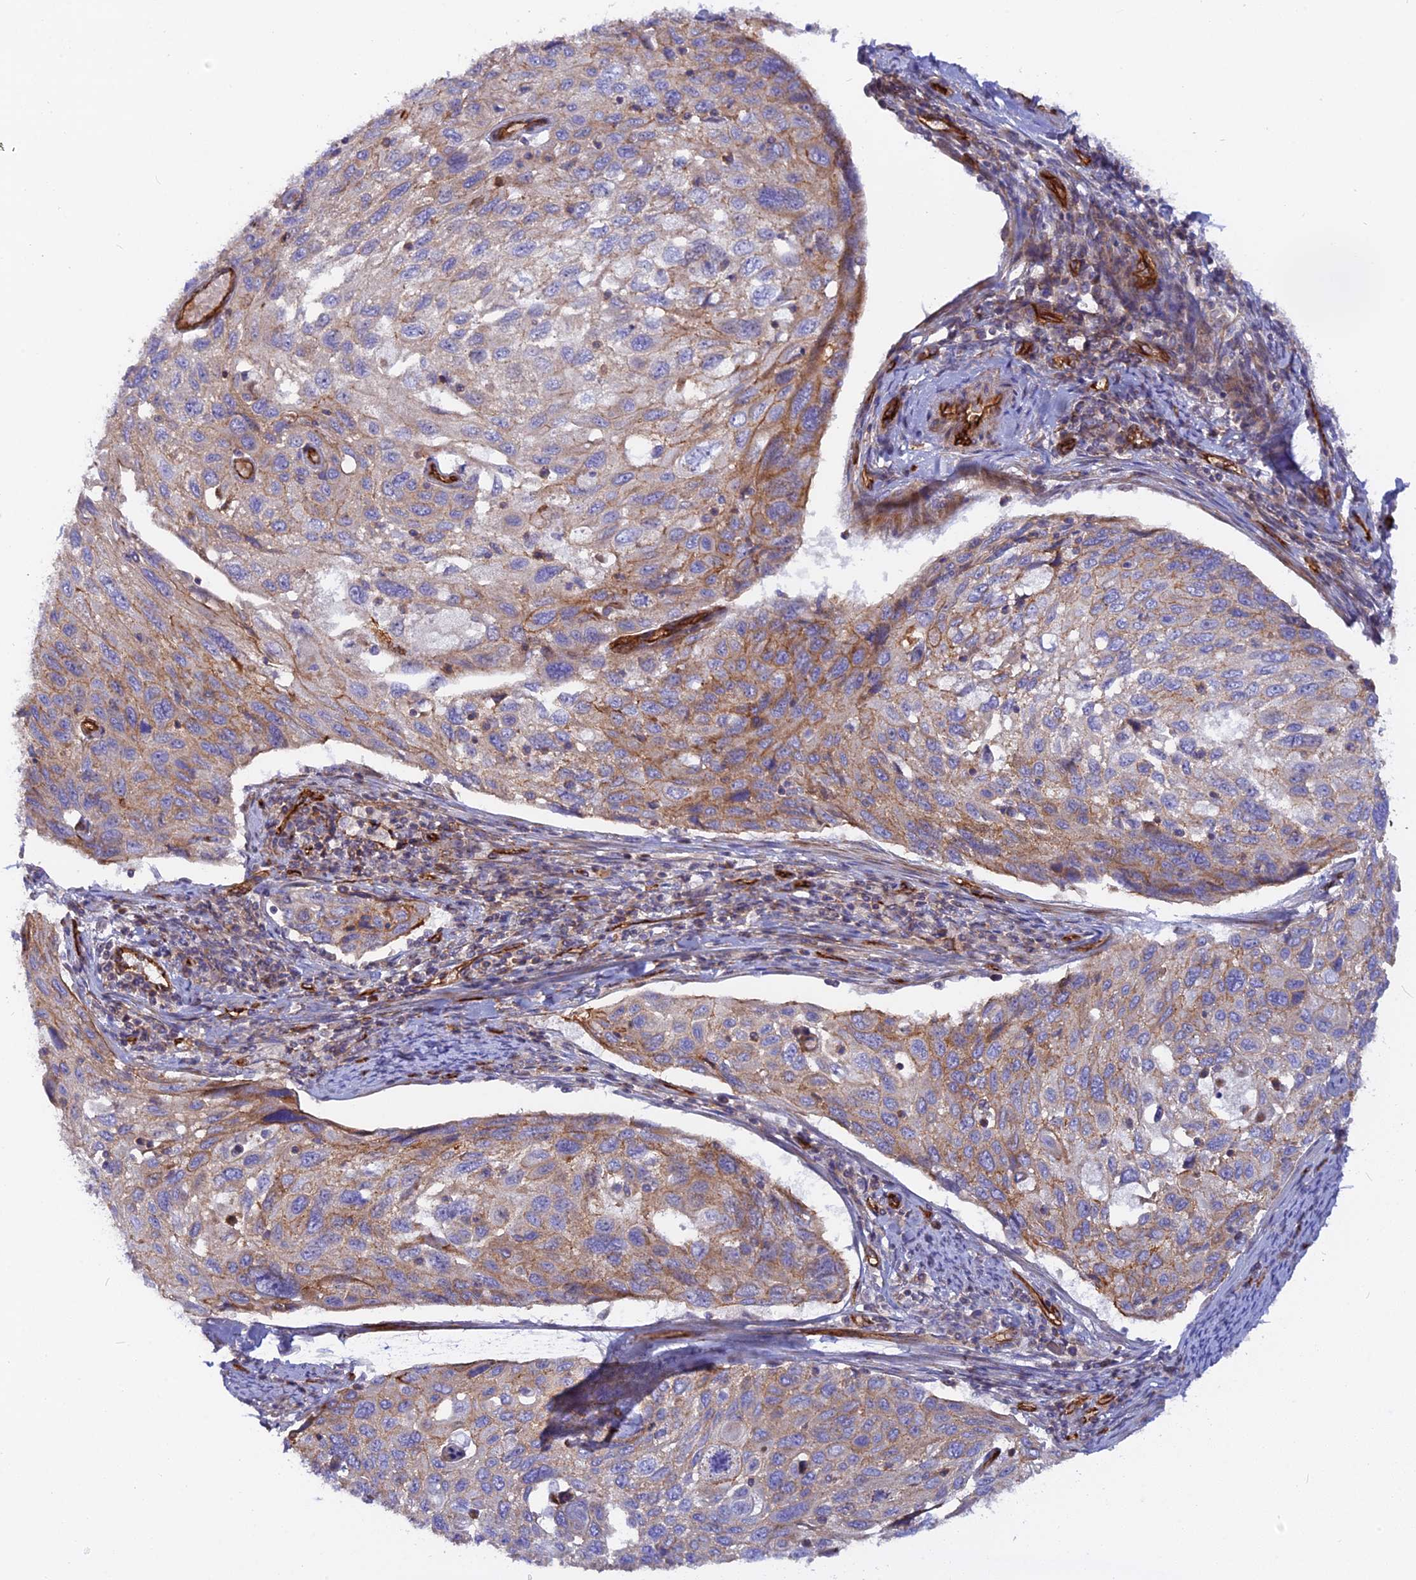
{"staining": {"intensity": "moderate", "quantity": "<25%", "location": "cytoplasmic/membranous"}, "tissue": "cervical cancer", "cell_type": "Tumor cells", "image_type": "cancer", "snomed": [{"axis": "morphology", "description": "Squamous cell carcinoma, NOS"}, {"axis": "topography", "description": "Cervix"}], "caption": "A histopathology image of human squamous cell carcinoma (cervical) stained for a protein demonstrates moderate cytoplasmic/membranous brown staining in tumor cells.", "gene": "CNBD2", "patient": {"sex": "female", "age": 70}}